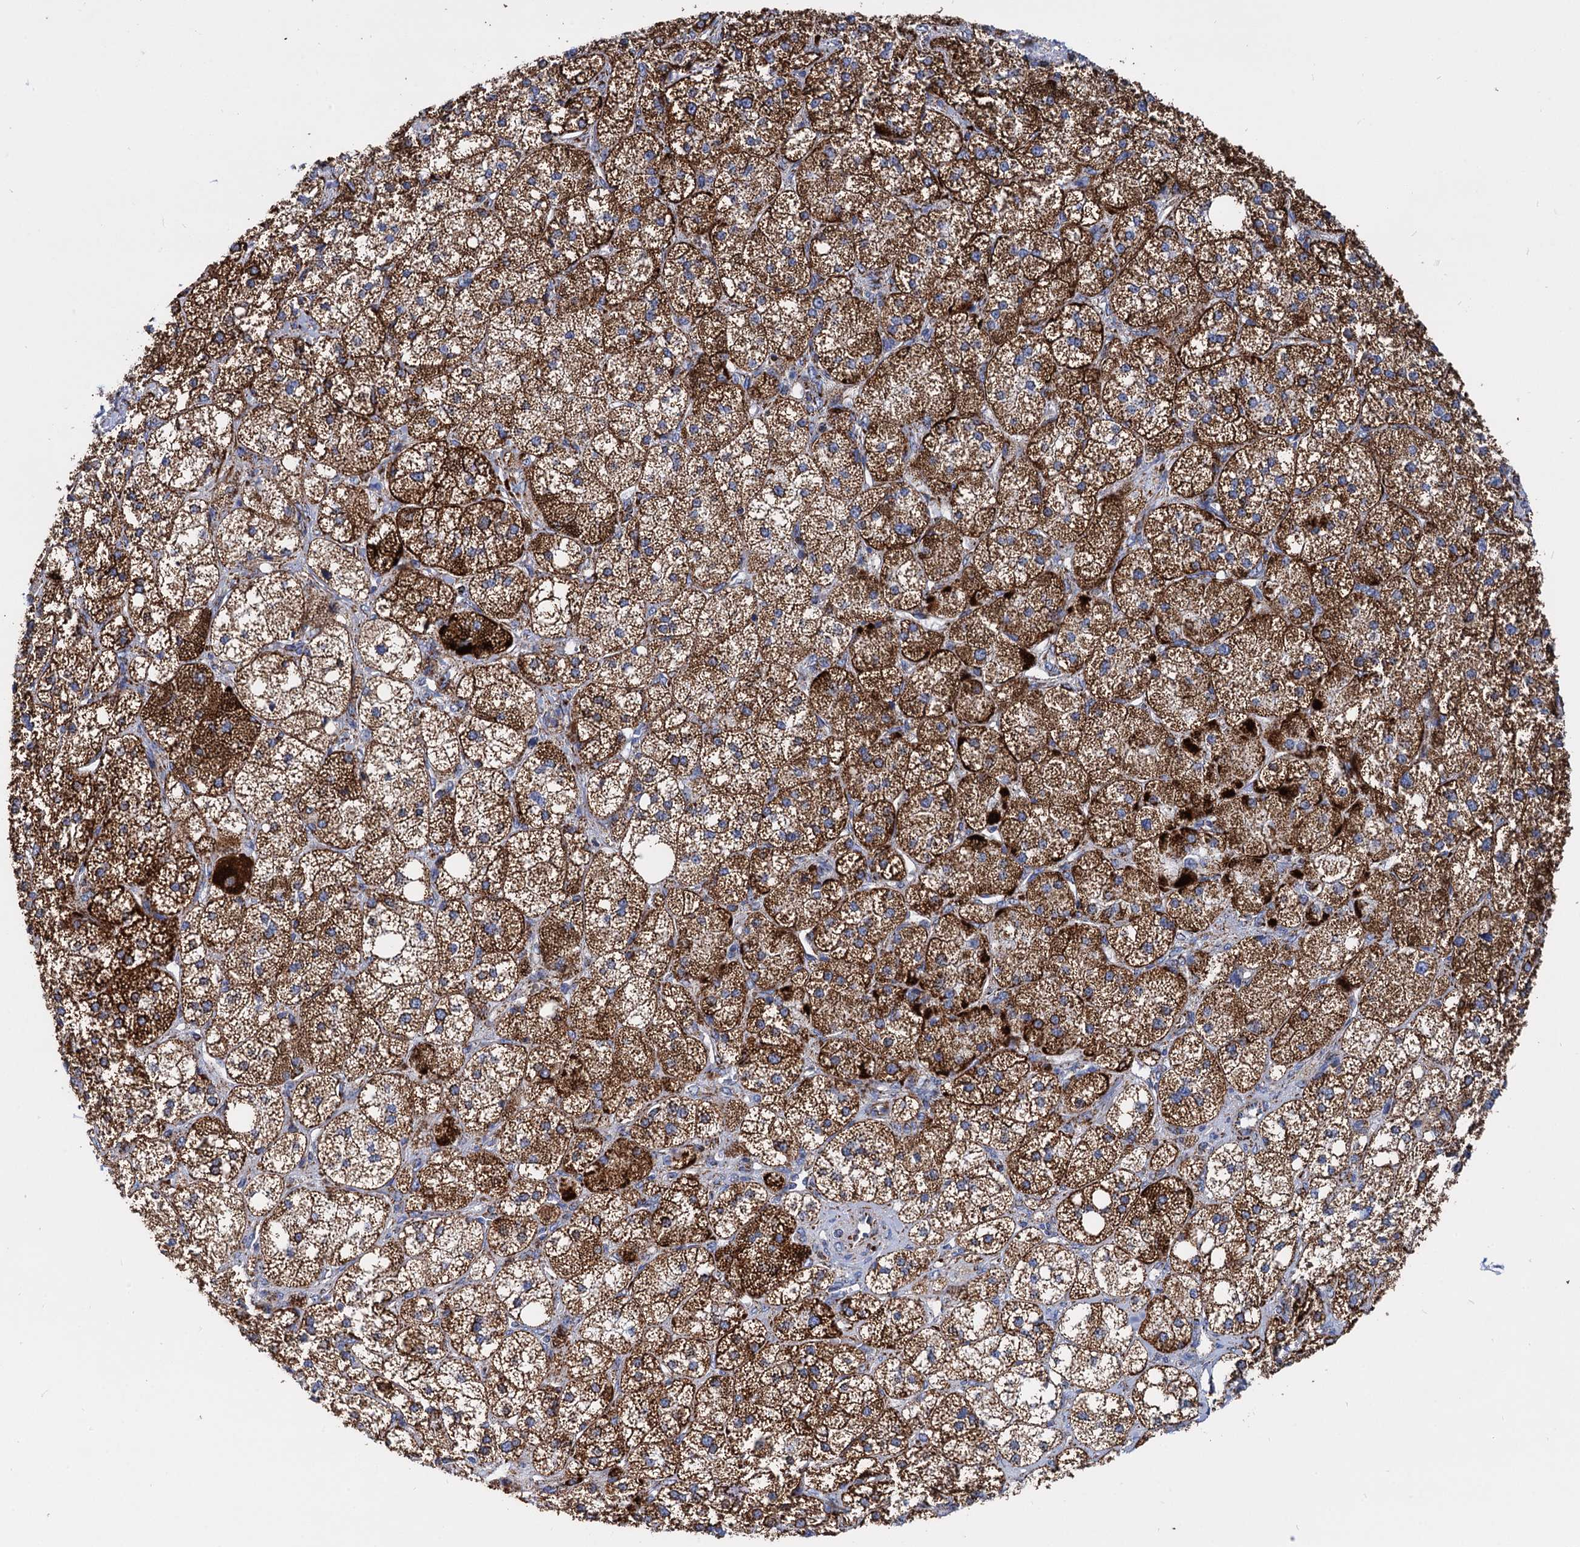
{"staining": {"intensity": "strong", "quantity": ">75%", "location": "cytoplasmic/membranous"}, "tissue": "adrenal gland", "cell_type": "Glandular cells", "image_type": "normal", "snomed": [{"axis": "morphology", "description": "Normal tissue, NOS"}, {"axis": "topography", "description": "Adrenal gland"}], "caption": "The photomicrograph exhibits a brown stain indicating the presence of a protein in the cytoplasmic/membranous of glandular cells in adrenal gland. (DAB IHC with brightfield microscopy, high magnification).", "gene": "TIMM10", "patient": {"sex": "male", "age": 61}}